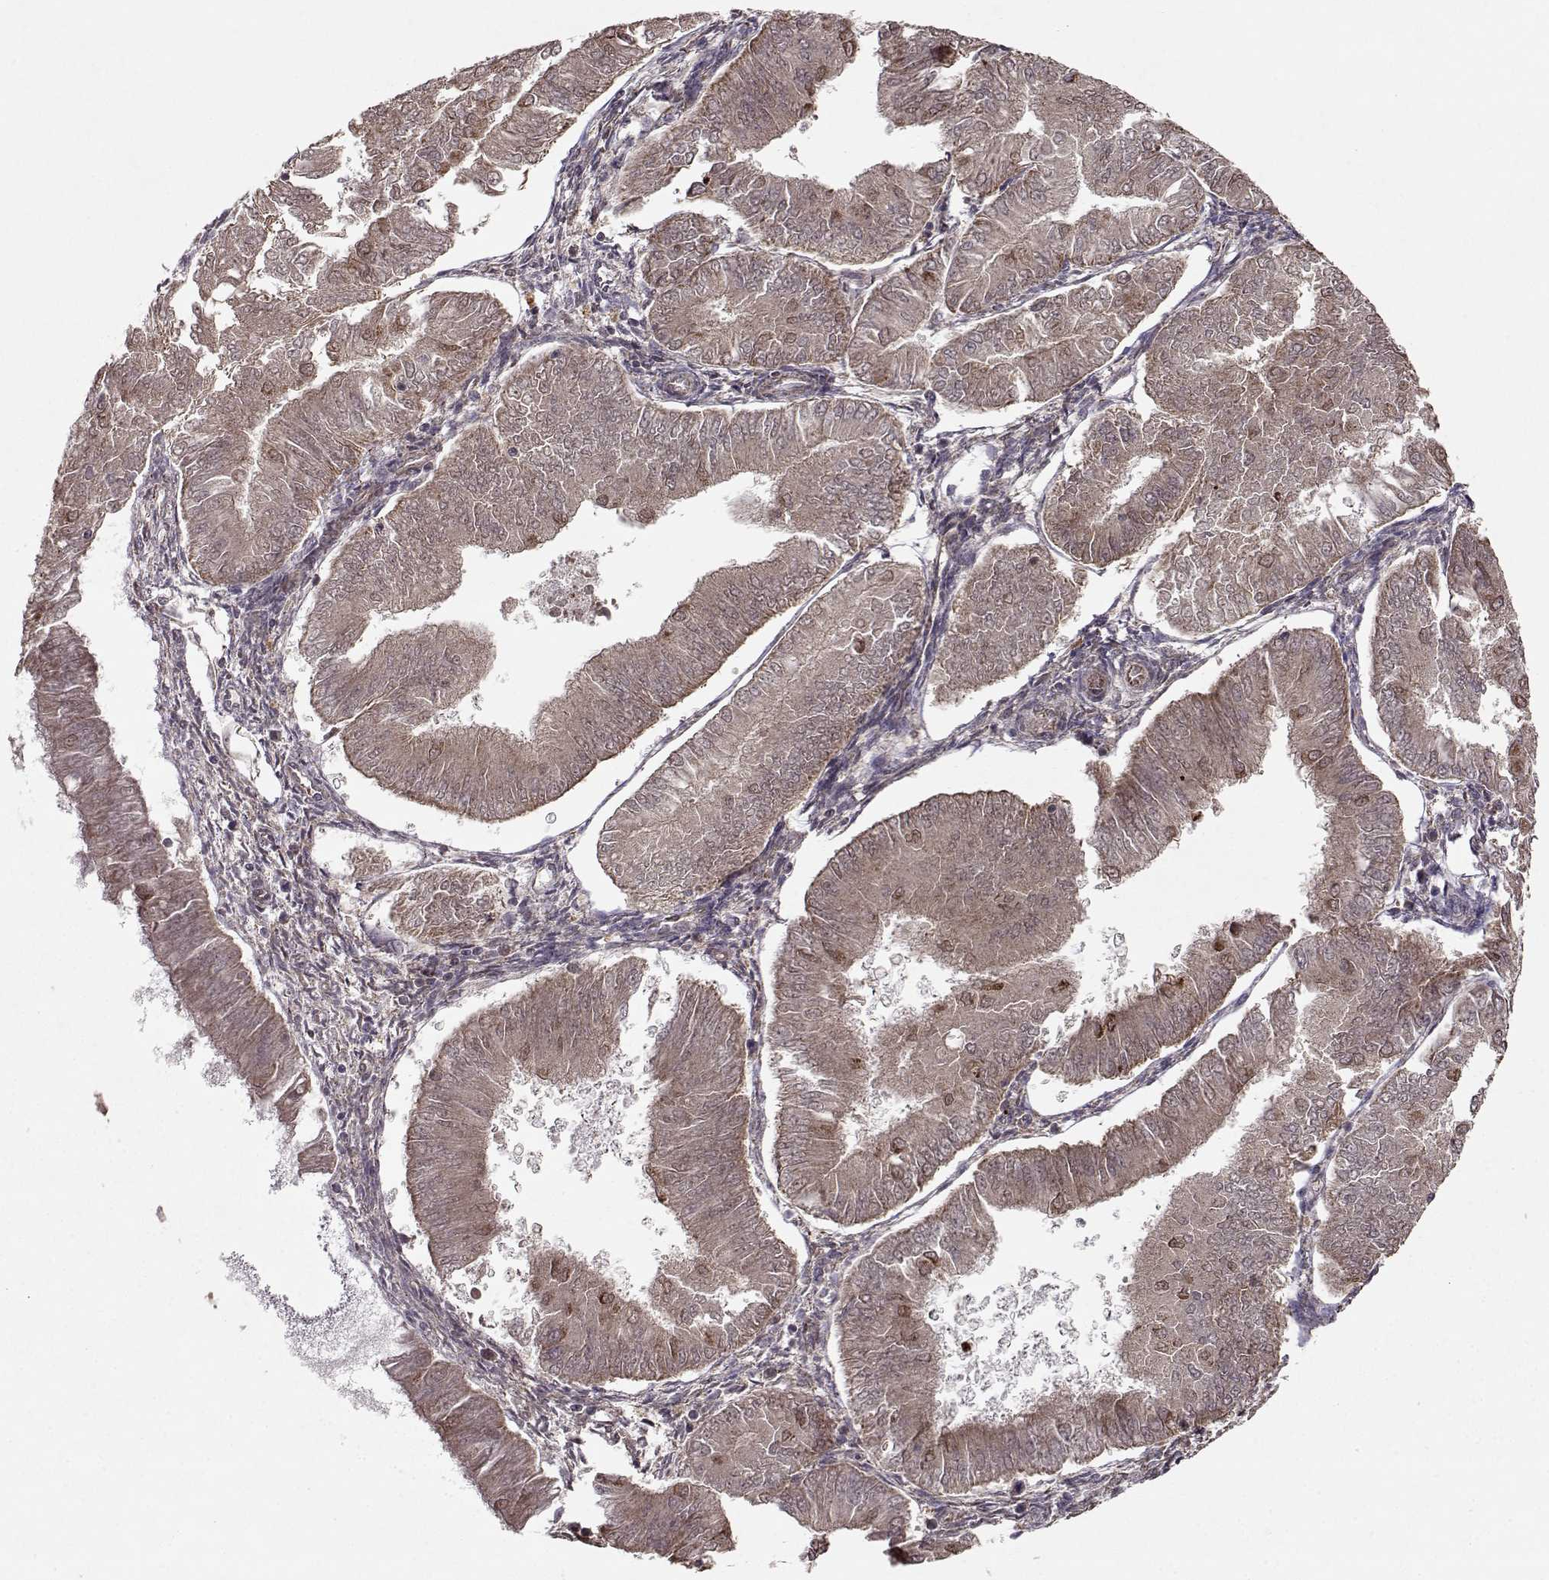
{"staining": {"intensity": "moderate", "quantity": ">75%", "location": "cytoplasmic/membranous"}, "tissue": "endometrial cancer", "cell_type": "Tumor cells", "image_type": "cancer", "snomed": [{"axis": "morphology", "description": "Adenocarcinoma, NOS"}, {"axis": "topography", "description": "Endometrium"}], "caption": "Endometrial adenocarcinoma stained for a protein (brown) demonstrates moderate cytoplasmic/membranous positive expression in about >75% of tumor cells.", "gene": "CMTM3", "patient": {"sex": "female", "age": 53}}